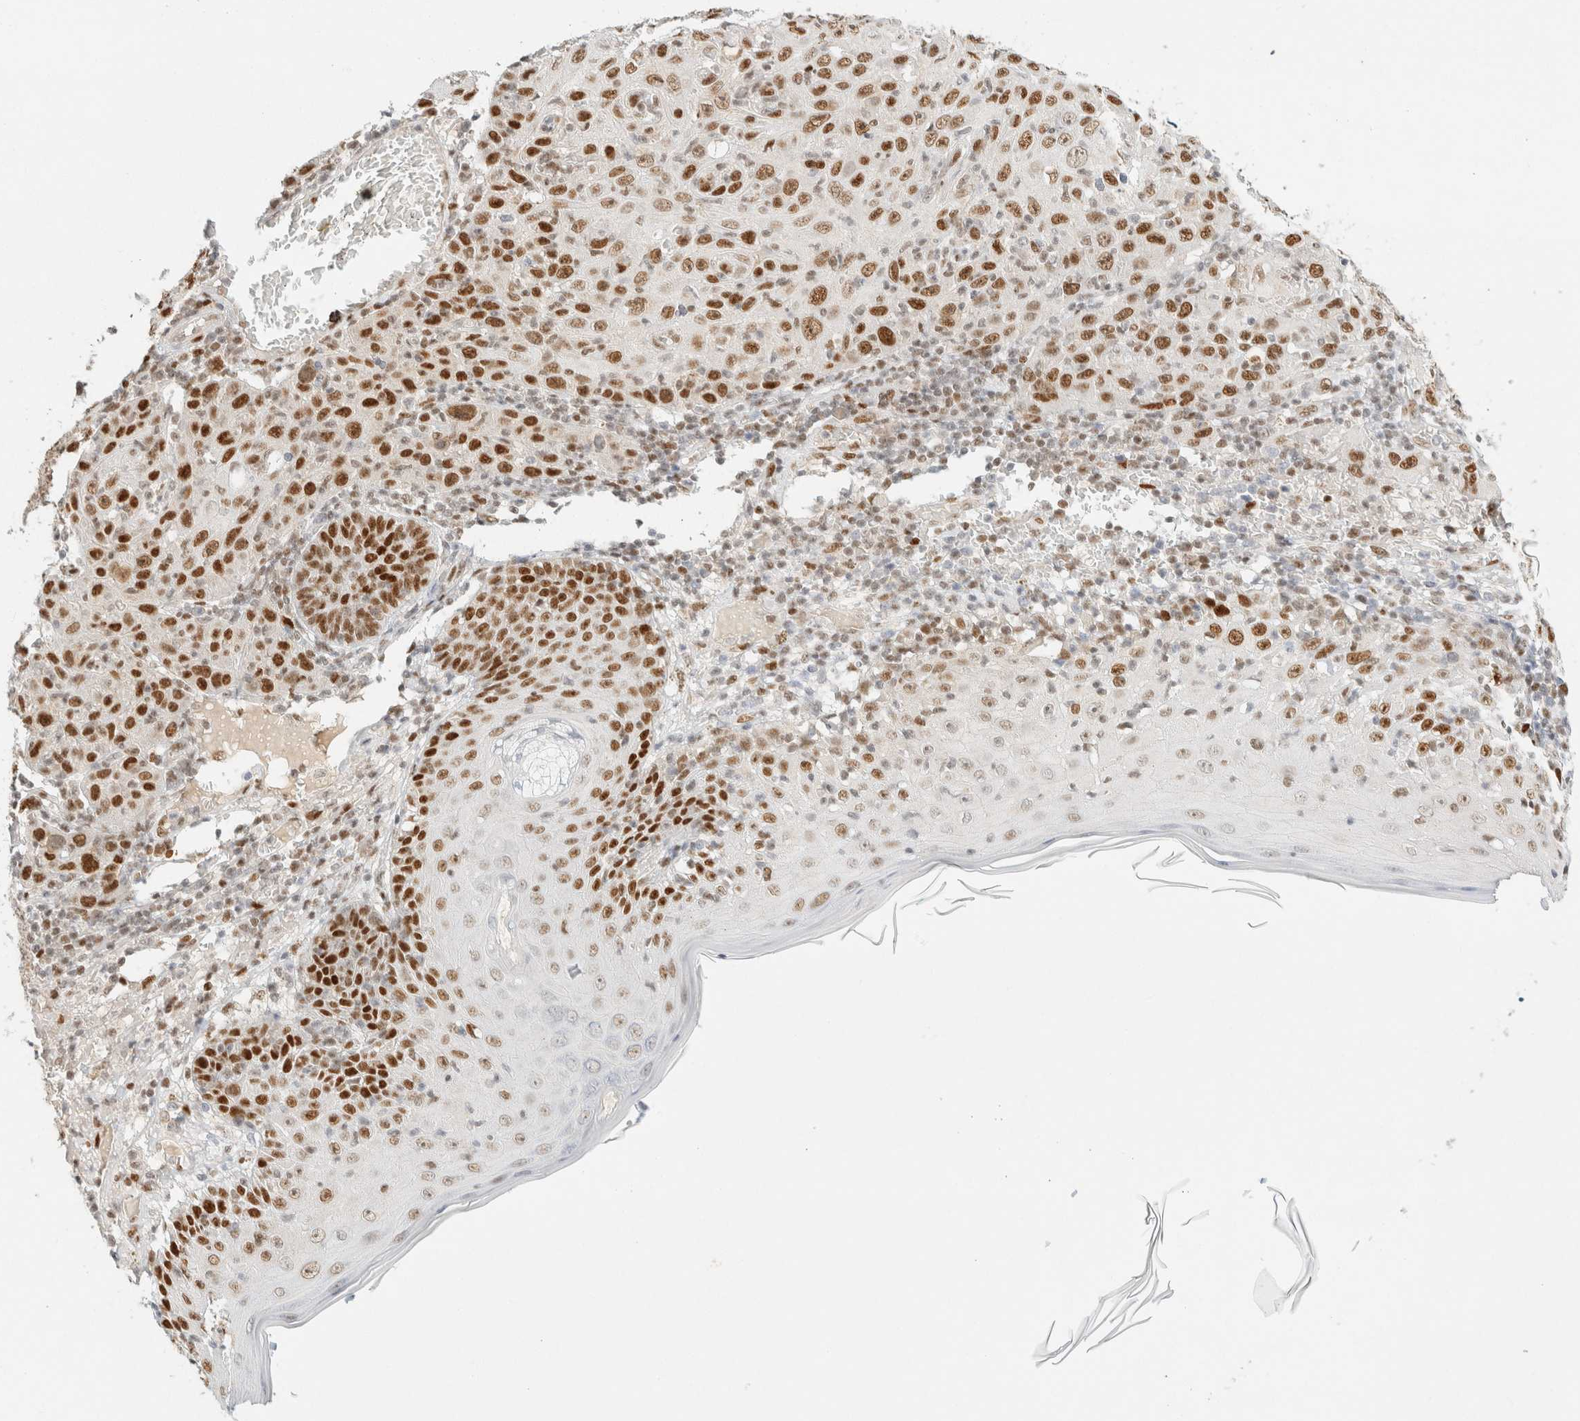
{"staining": {"intensity": "strong", "quantity": ">75%", "location": "nuclear"}, "tissue": "skin cancer", "cell_type": "Tumor cells", "image_type": "cancer", "snomed": [{"axis": "morphology", "description": "Squamous cell carcinoma, NOS"}, {"axis": "topography", "description": "Skin"}], "caption": "High-power microscopy captured an immunohistochemistry histopathology image of skin squamous cell carcinoma, revealing strong nuclear expression in about >75% of tumor cells.", "gene": "DDB2", "patient": {"sex": "female", "age": 88}}